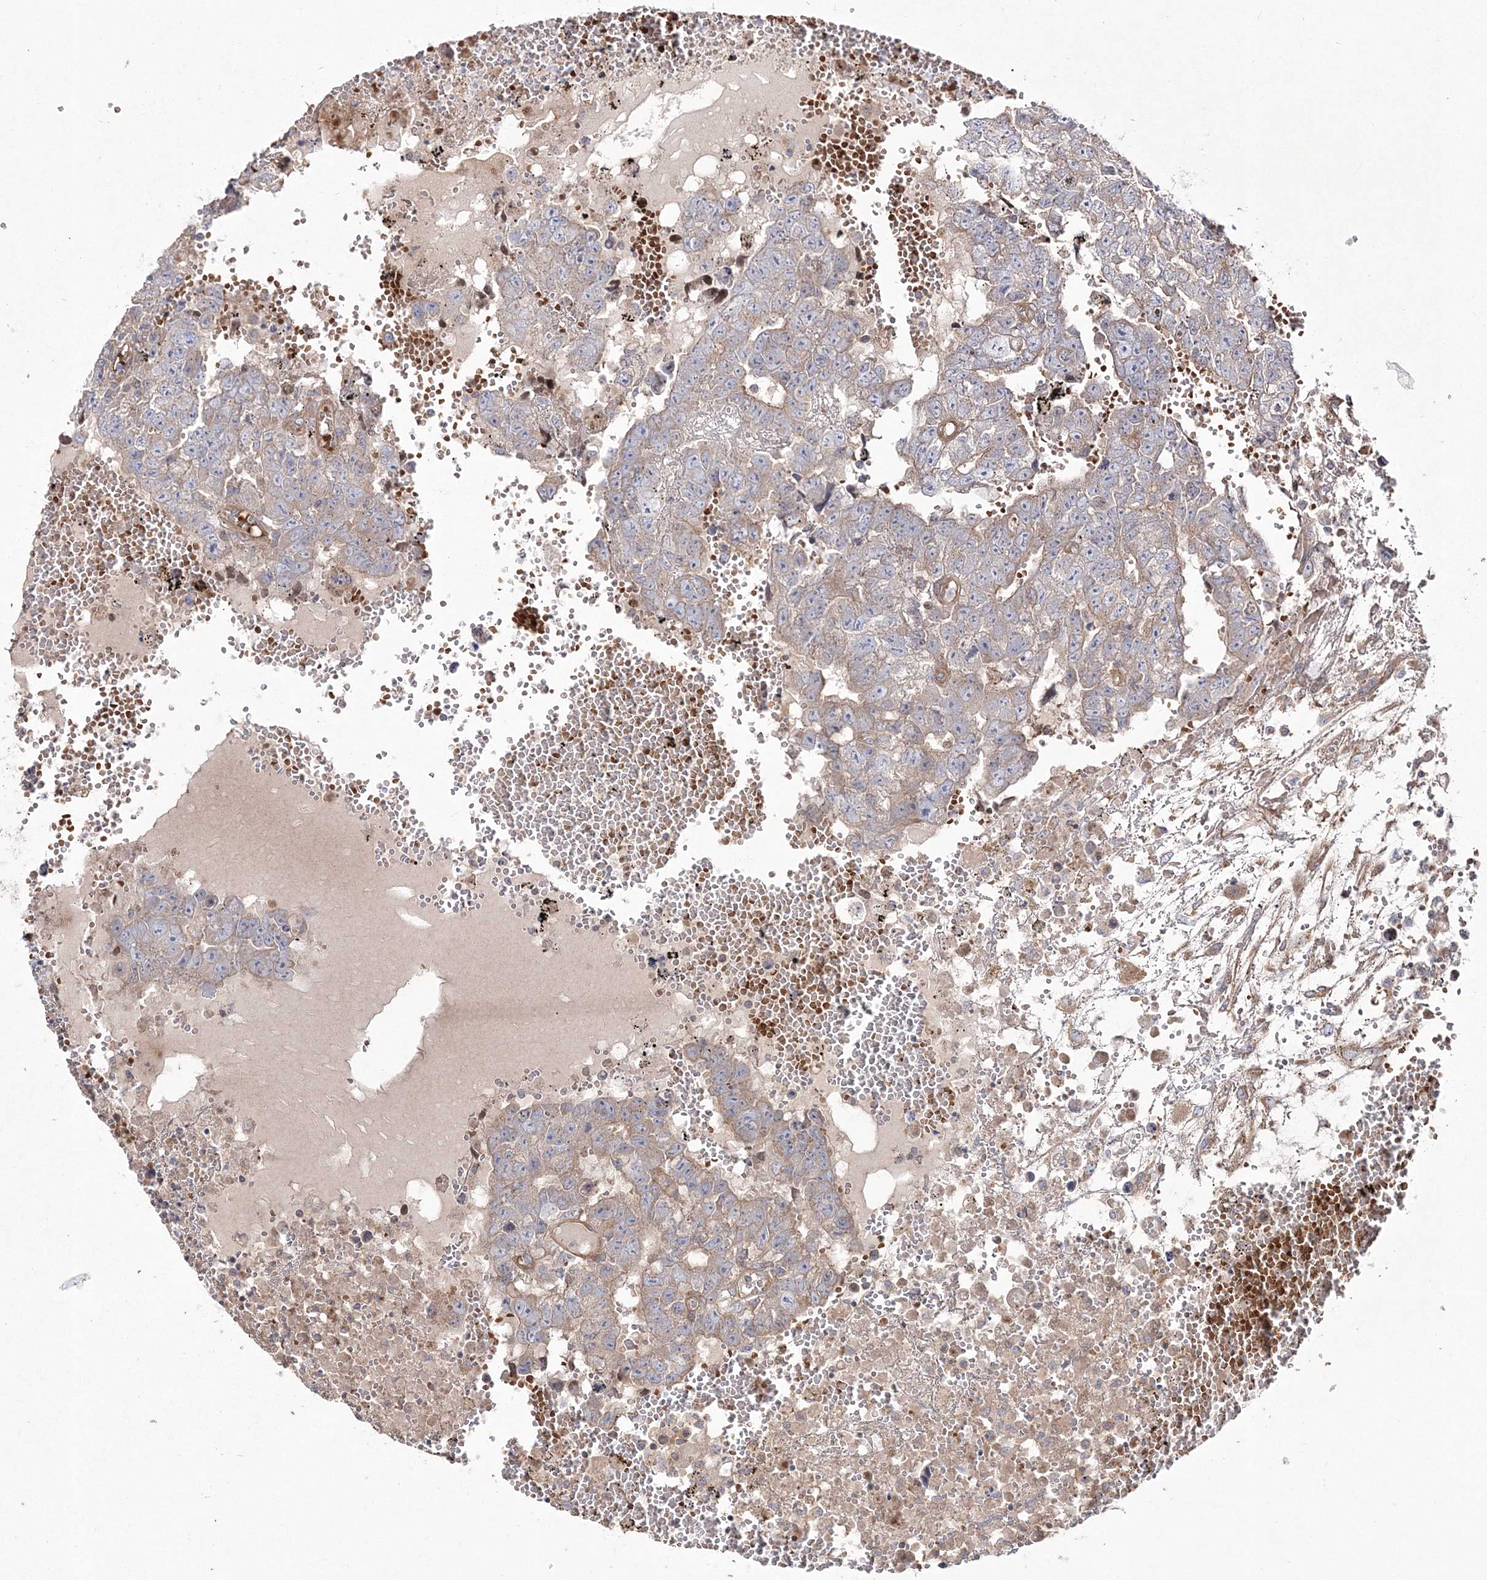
{"staining": {"intensity": "negative", "quantity": "none", "location": "none"}, "tissue": "testis cancer", "cell_type": "Tumor cells", "image_type": "cancer", "snomed": [{"axis": "morphology", "description": "Carcinoma, Embryonal, NOS"}, {"axis": "topography", "description": "Testis"}], "caption": "Tumor cells show no significant expression in testis cancer.", "gene": "ZSWIM6", "patient": {"sex": "male", "age": 25}}